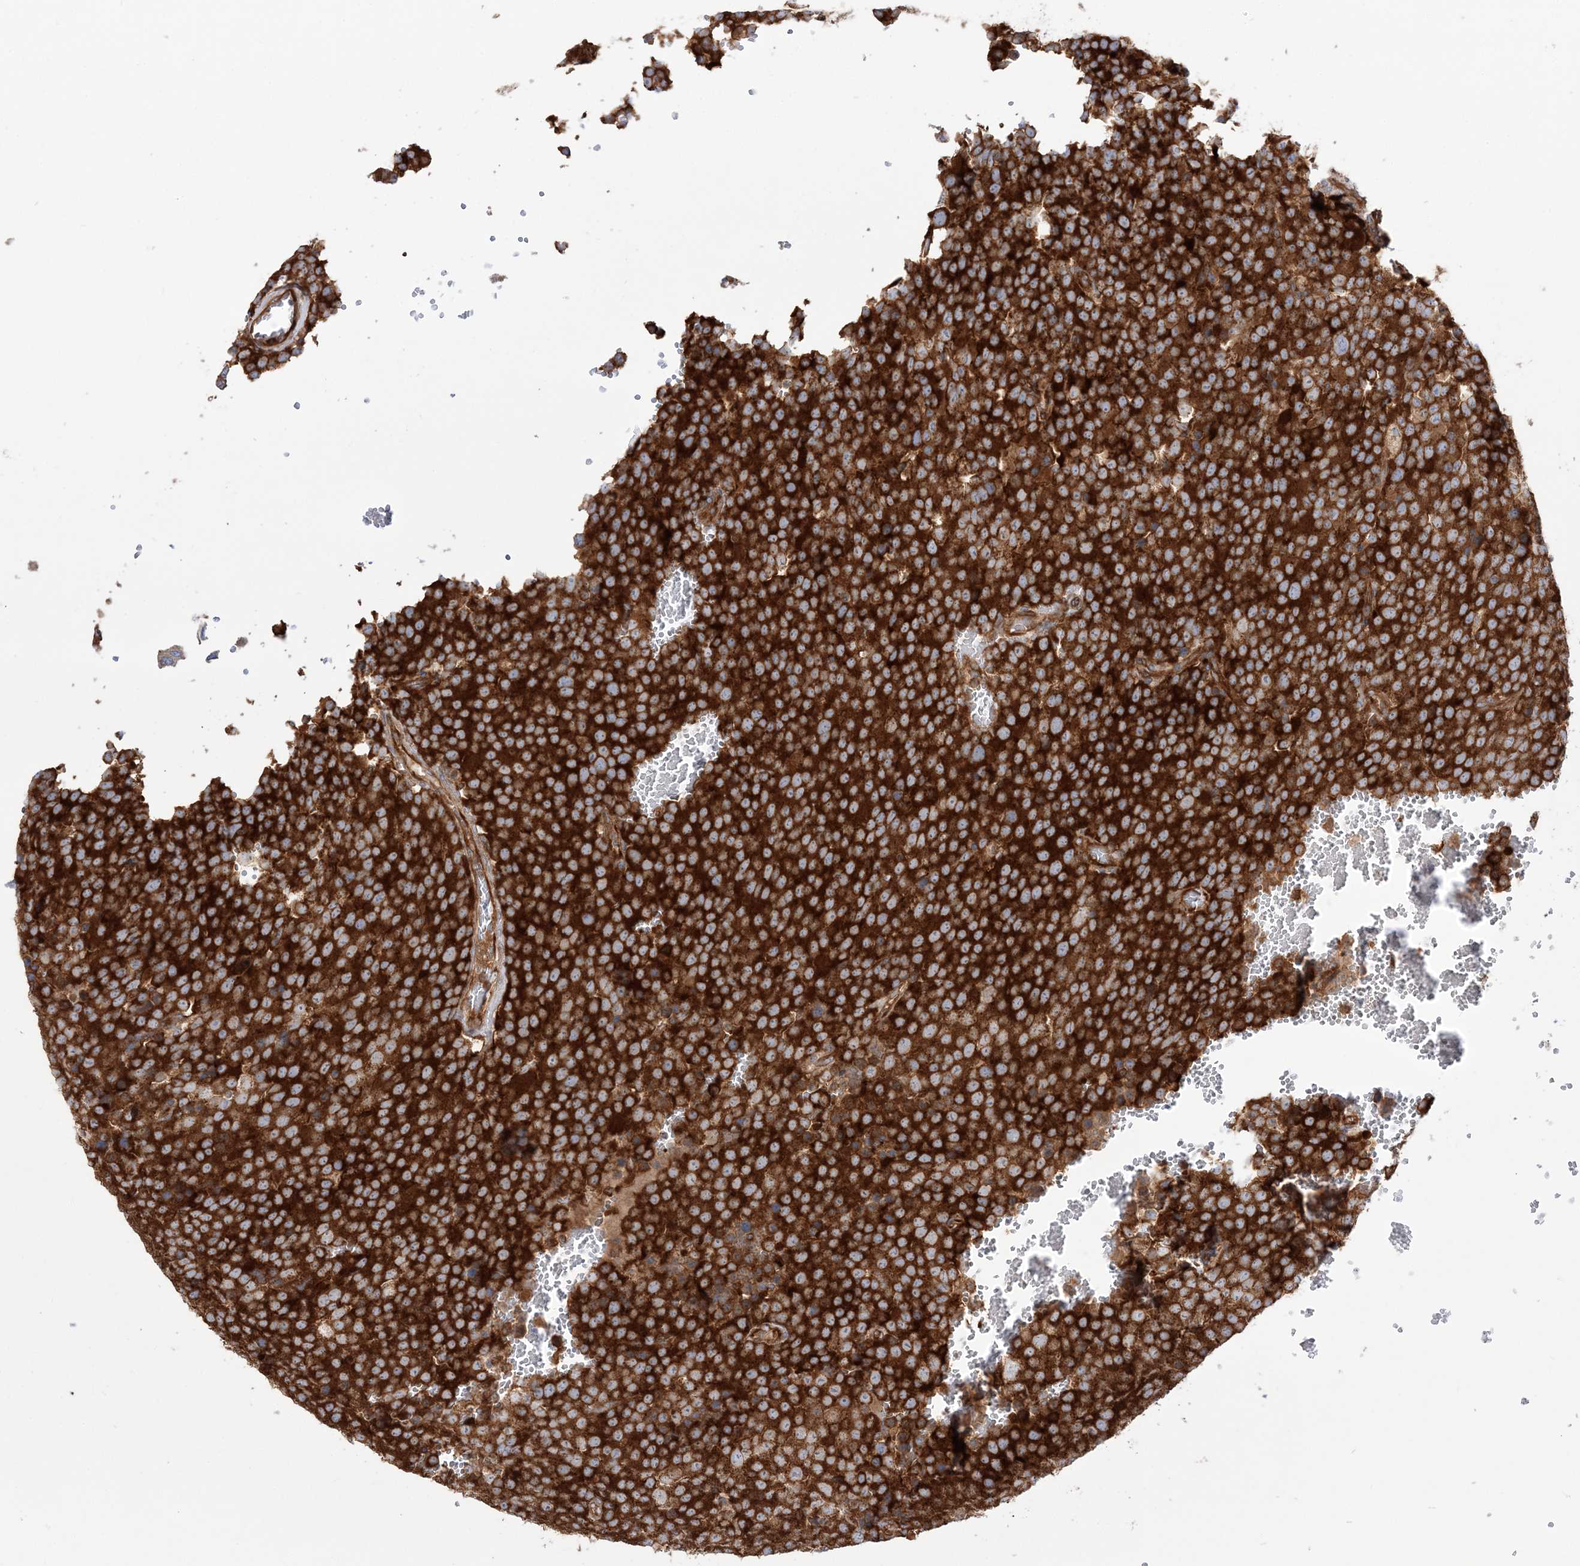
{"staining": {"intensity": "strong", "quantity": ">75%", "location": "cytoplasmic/membranous"}, "tissue": "testis cancer", "cell_type": "Tumor cells", "image_type": "cancer", "snomed": [{"axis": "morphology", "description": "Seminoma, NOS"}, {"axis": "topography", "description": "Testis"}], "caption": "Protein expression analysis of testis cancer displays strong cytoplasmic/membranous staining in about >75% of tumor cells. (Stains: DAB in brown, nuclei in blue, Microscopy: brightfield microscopy at high magnification).", "gene": "TBC1D5", "patient": {"sex": "male", "age": 71}}